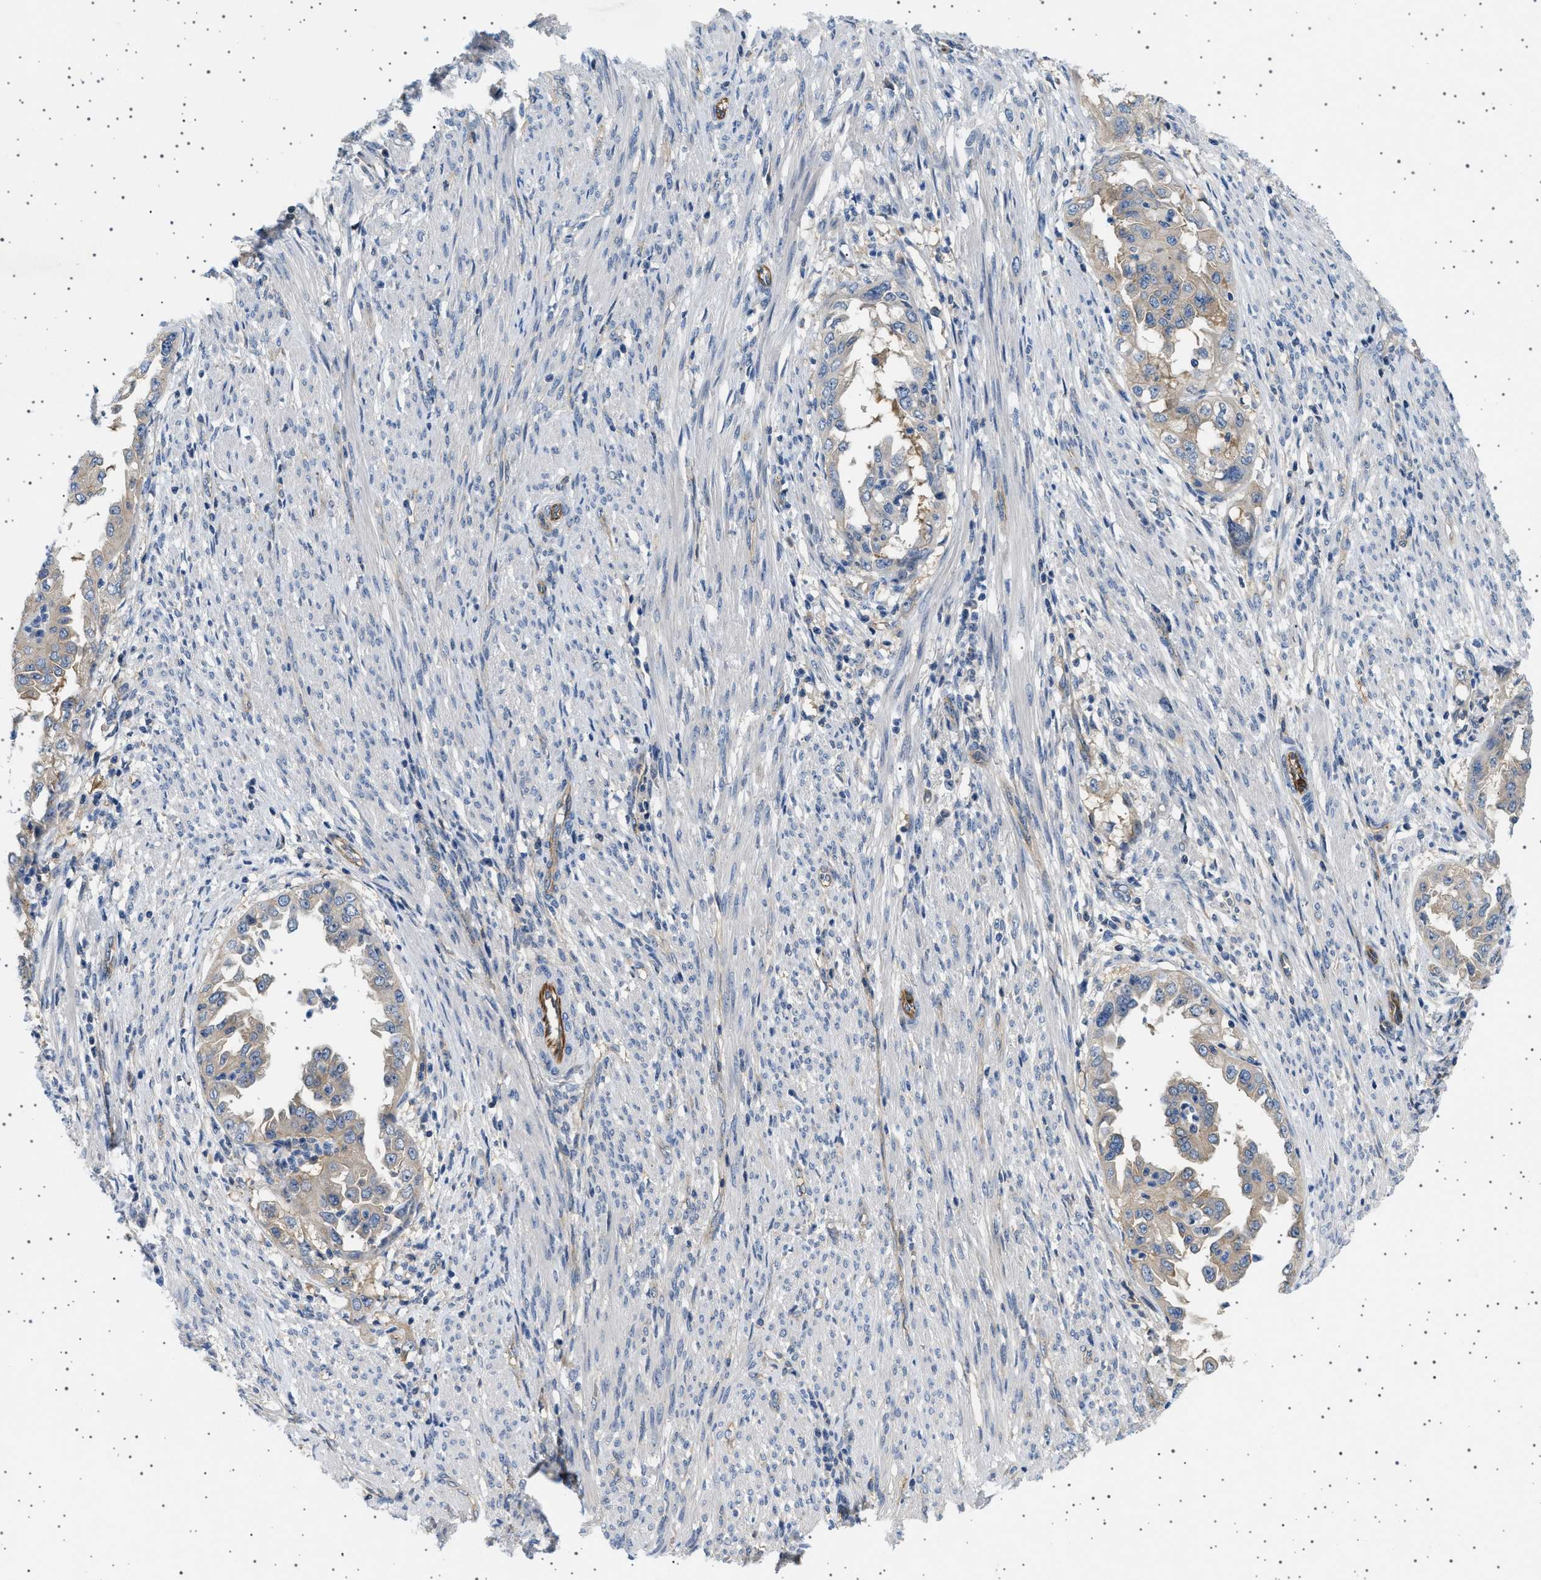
{"staining": {"intensity": "weak", "quantity": "25%-75%", "location": "cytoplasmic/membranous"}, "tissue": "endometrial cancer", "cell_type": "Tumor cells", "image_type": "cancer", "snomed": [{"axis": "morphology", "description": "Adenocarcinoma, NOS"}, {"axis": "topography", "description": "Endometrium"}], "caption": "Endometrial adenocarcinoma stained with a protein marker shows weak staining in tumor cells.", "gene": "PLPP6", "patient": {"sex": "female", "age": 85}}